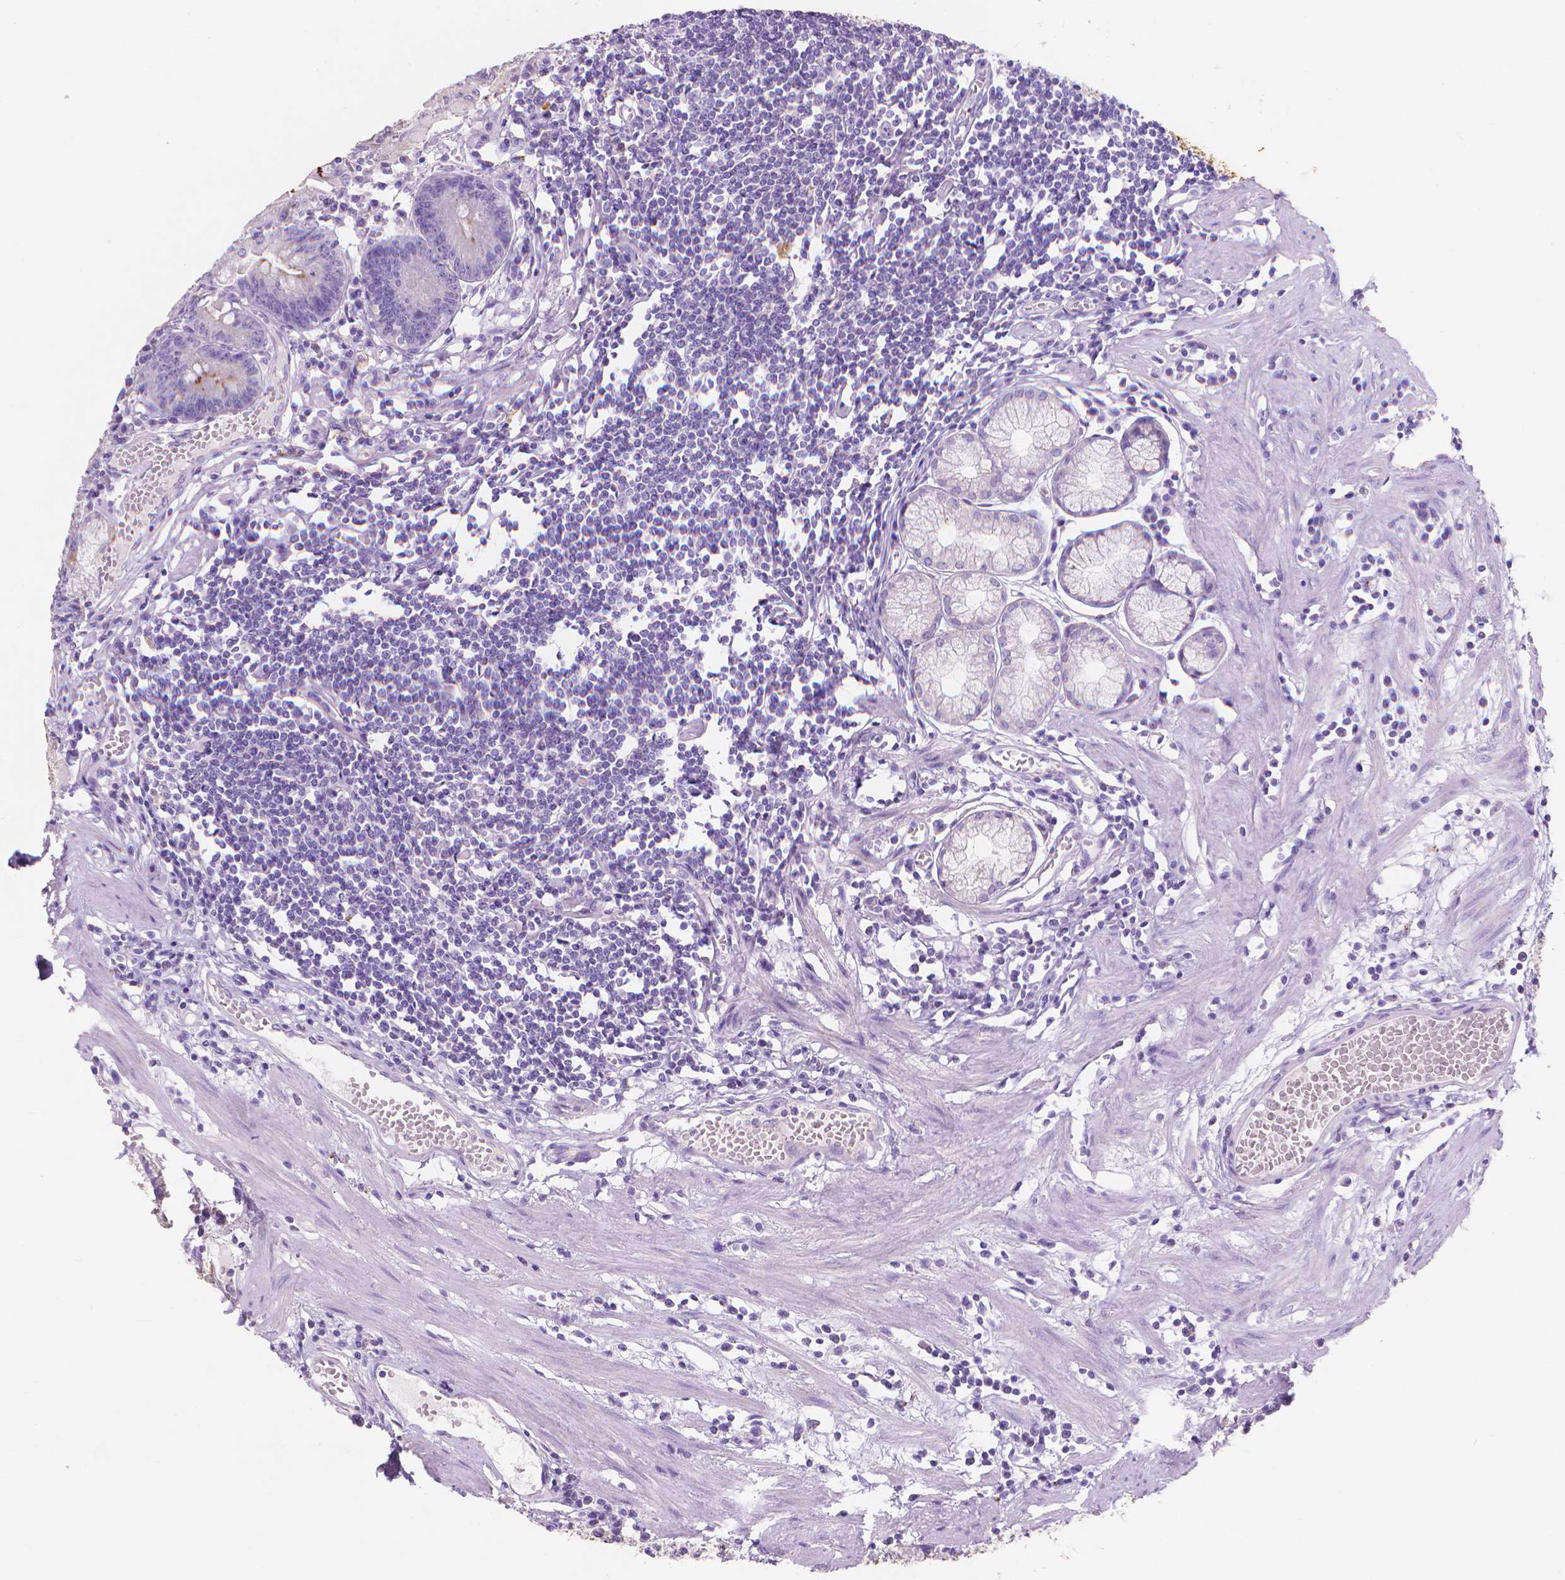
{"staining": {"intensity": "weak", "quantity": "25%-75%", "location": "cytoplasmic/membranous"}, "tissue": "stomach", "cell_type": "Glandular cells", "image_type": "normal", "snomed": [{"axis": "morphology", "description": "Normal tissue, NOS"}, {"axis": "topography", "description": "Stomach"}], "caption": "This micrograph displays unremarkable stomach stained with immunohistochemistry (IHC) to label a protein in brown. The cytoplasmic/membranous of glandular cells show weak positivity for the protein. Nuclei are counter-stained blue.", "gene": "MMP11", "patient": {"sex": "male", "age": 55}}